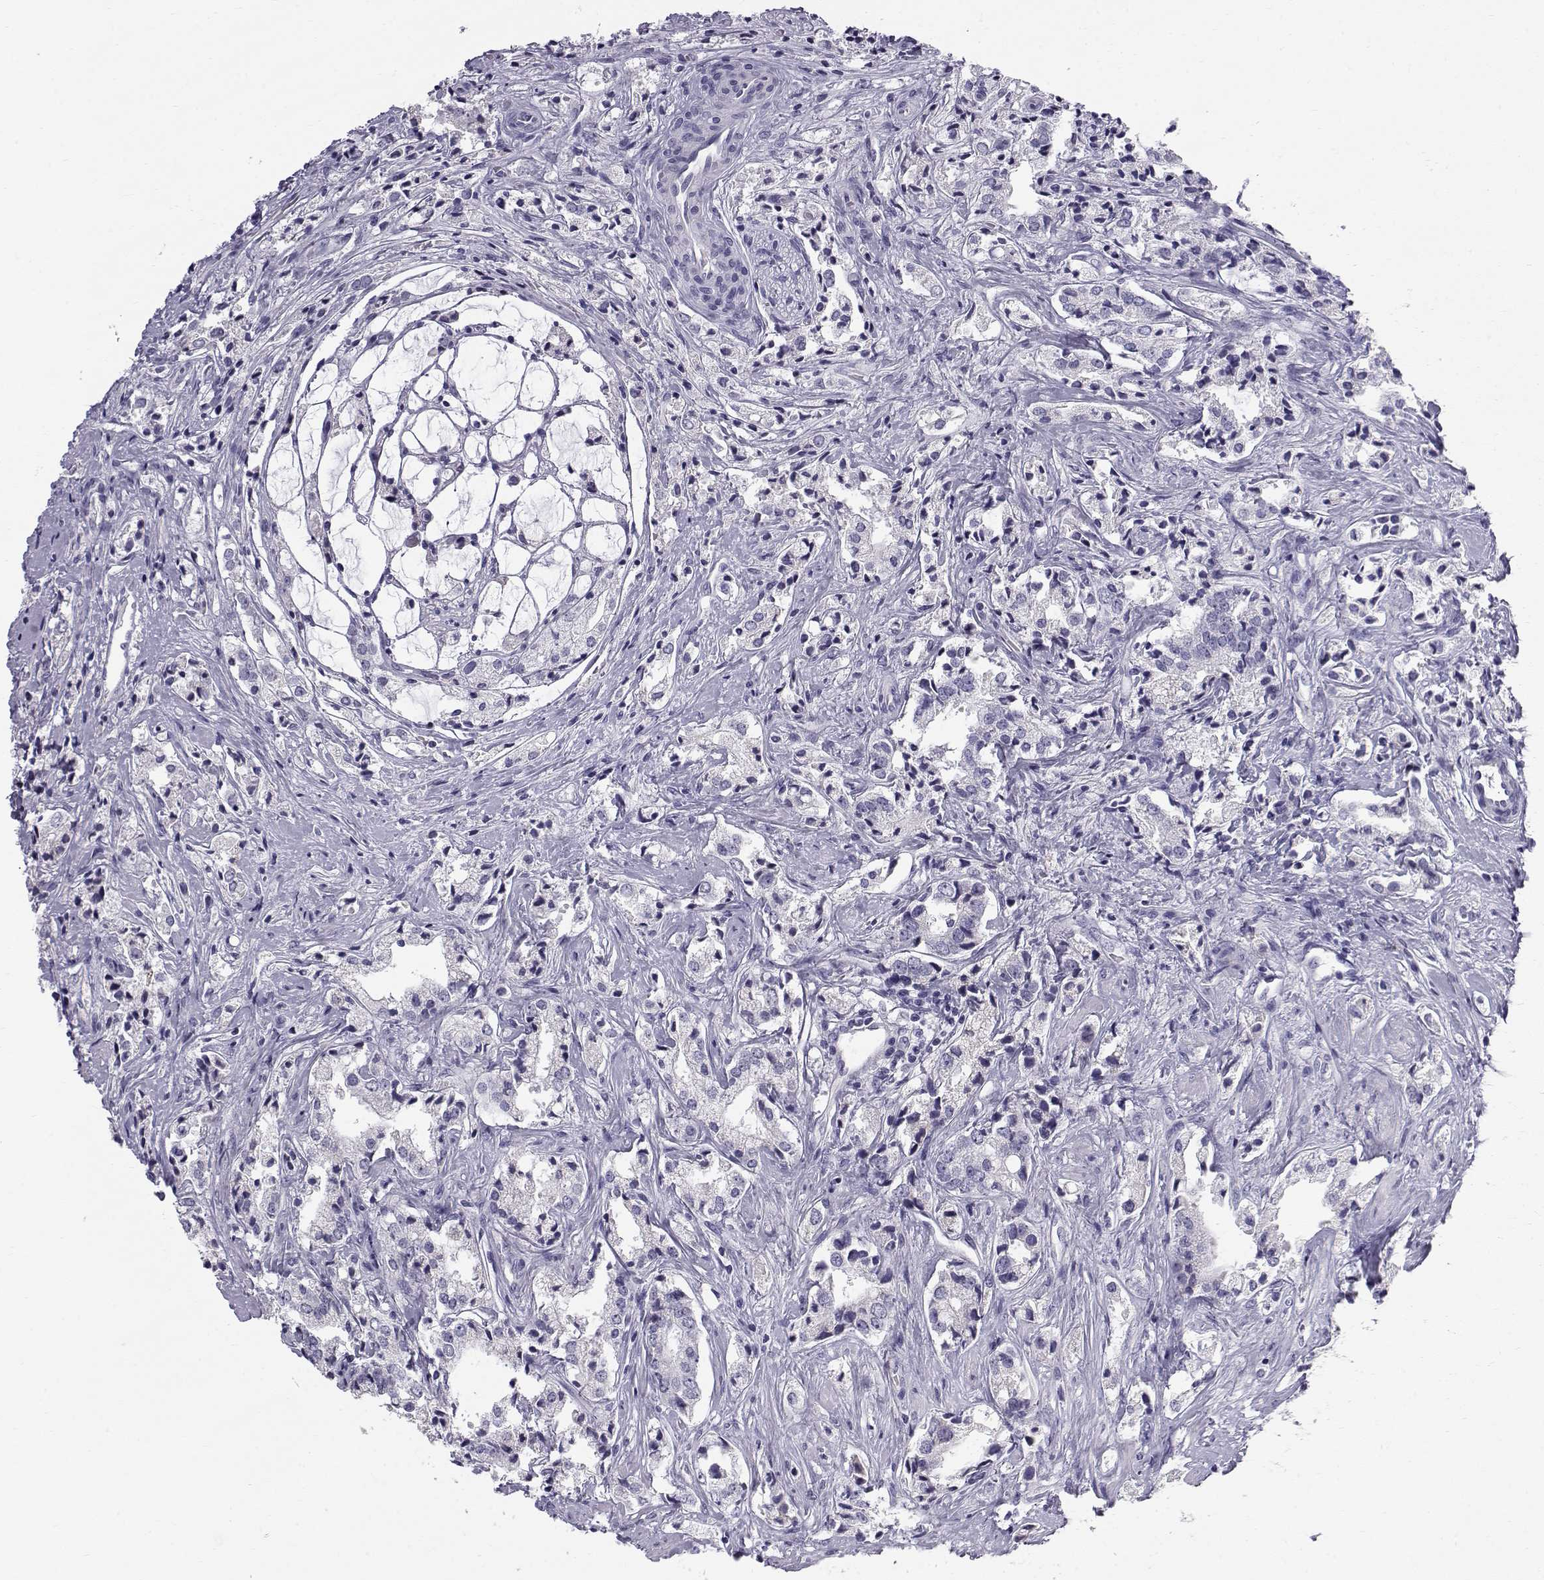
{"staining": {"intensity": "negative", "quantity": "none", "location": "none"}, "tissue": "prostate cancer", "cell_type": "Tumor cells", "image_type": "cancer", "snomed": [{"axis": "morphology", "description": "Adenocarcinoma, NOS"}, {"axis": "topography", "description": "Prostate"}], "caption": "High magnification brightfield microscopy of prostate cancer stained with DAB (3,3'-diaminobenzidine) (brown) and counterstained with hematoxylin (blue): tumor cells show no significant positivity.", "gene": "RNASE12", "patient": {"sex": "male", "age": 66}}